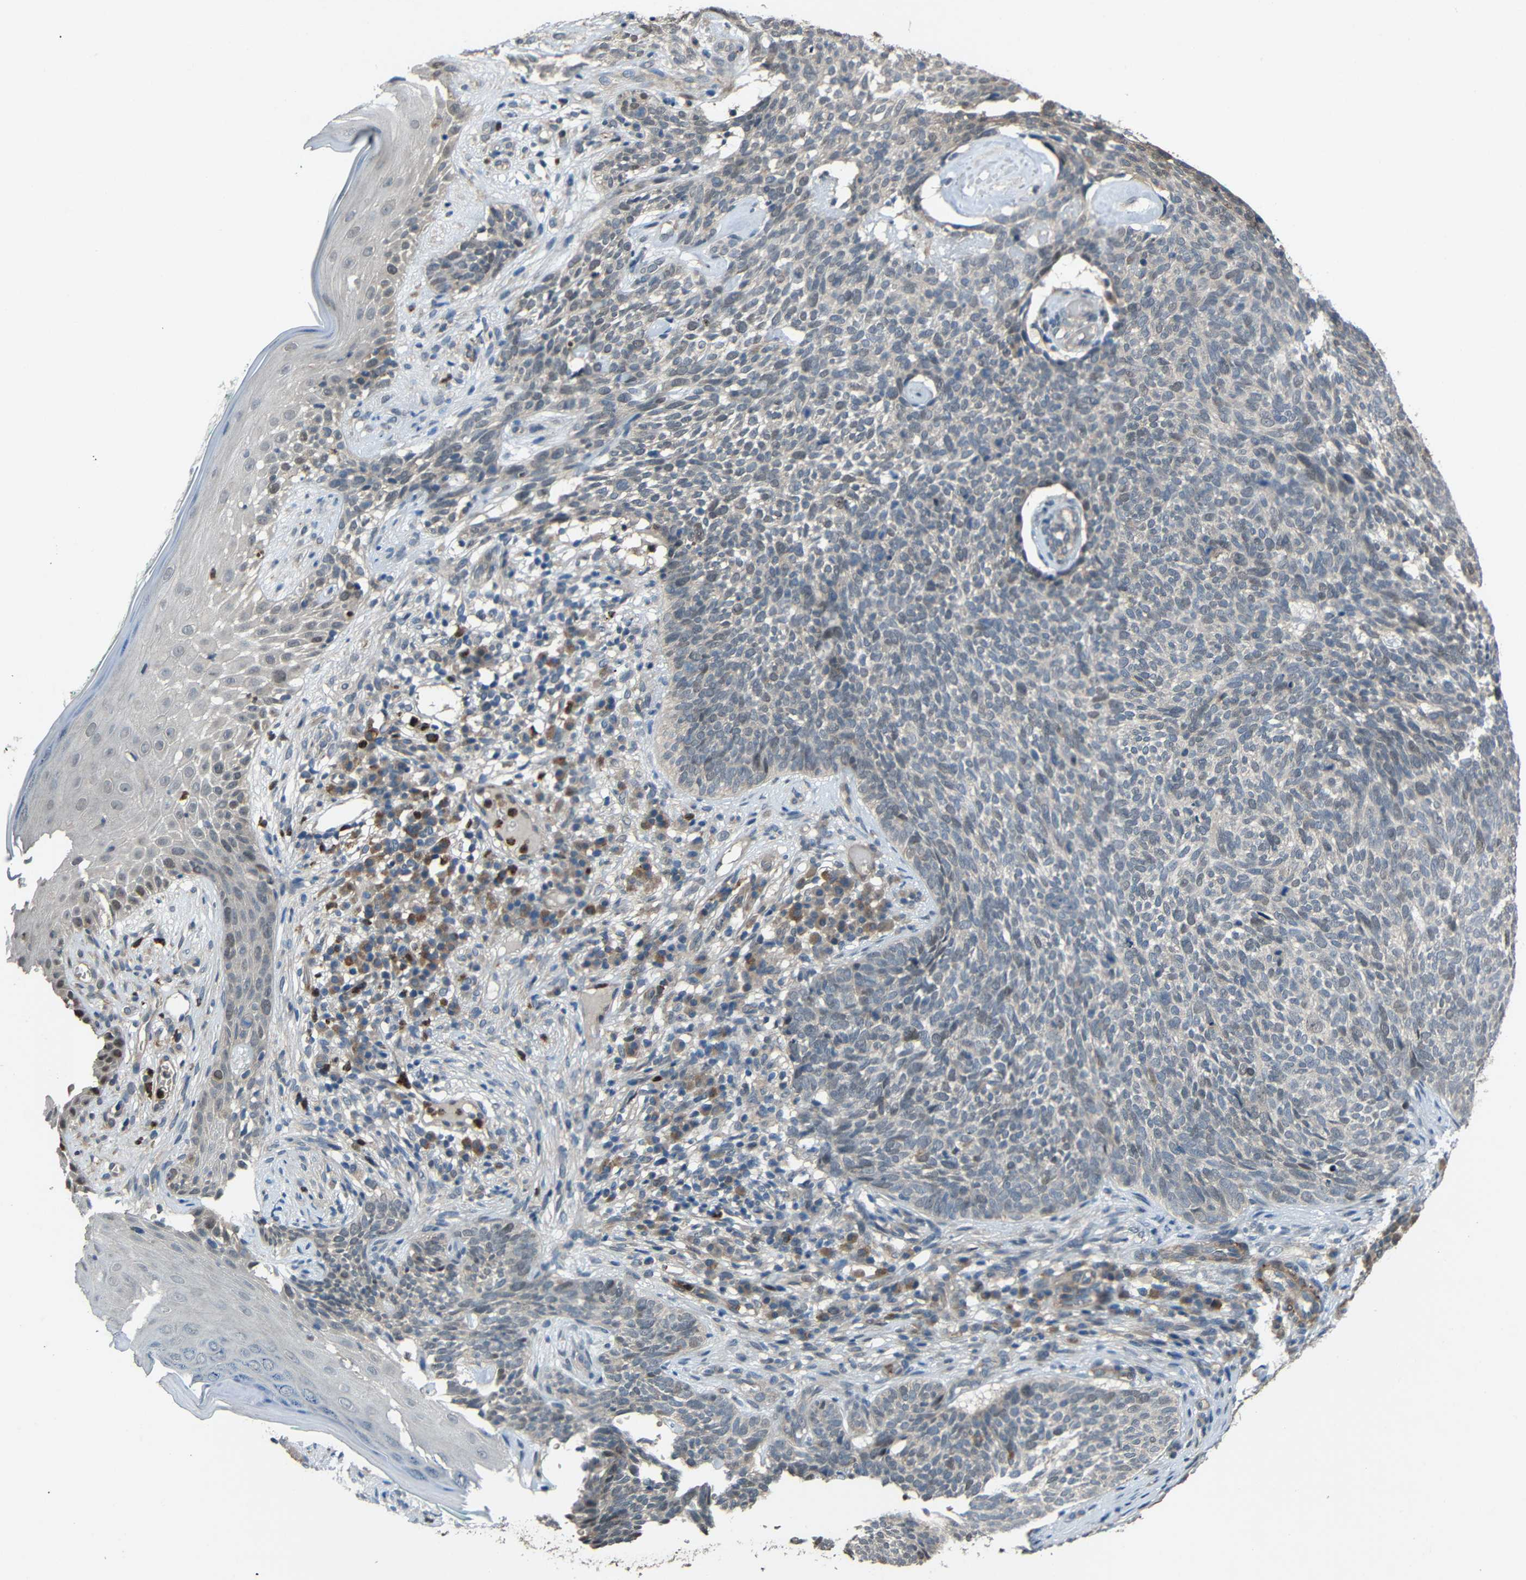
{"staining": {"intensity": "negative", "quantity": "none", "location": "none"}, "tissue": "skin cancer", "cell_type": "Tumor cells", "image_type": "cancer", "snomed": [{"axis": "morphology", "description": "Basal cell carcinoma"}, {"axis": "topography", "description": "Skin"}], "caption": "This is a image of immunohistochemistry staining of basal cell carcinoma (skin), which shows no positivity in tumor cells.", "gene": "STBD1", "patient": {"sex": "female", "age": 84}}